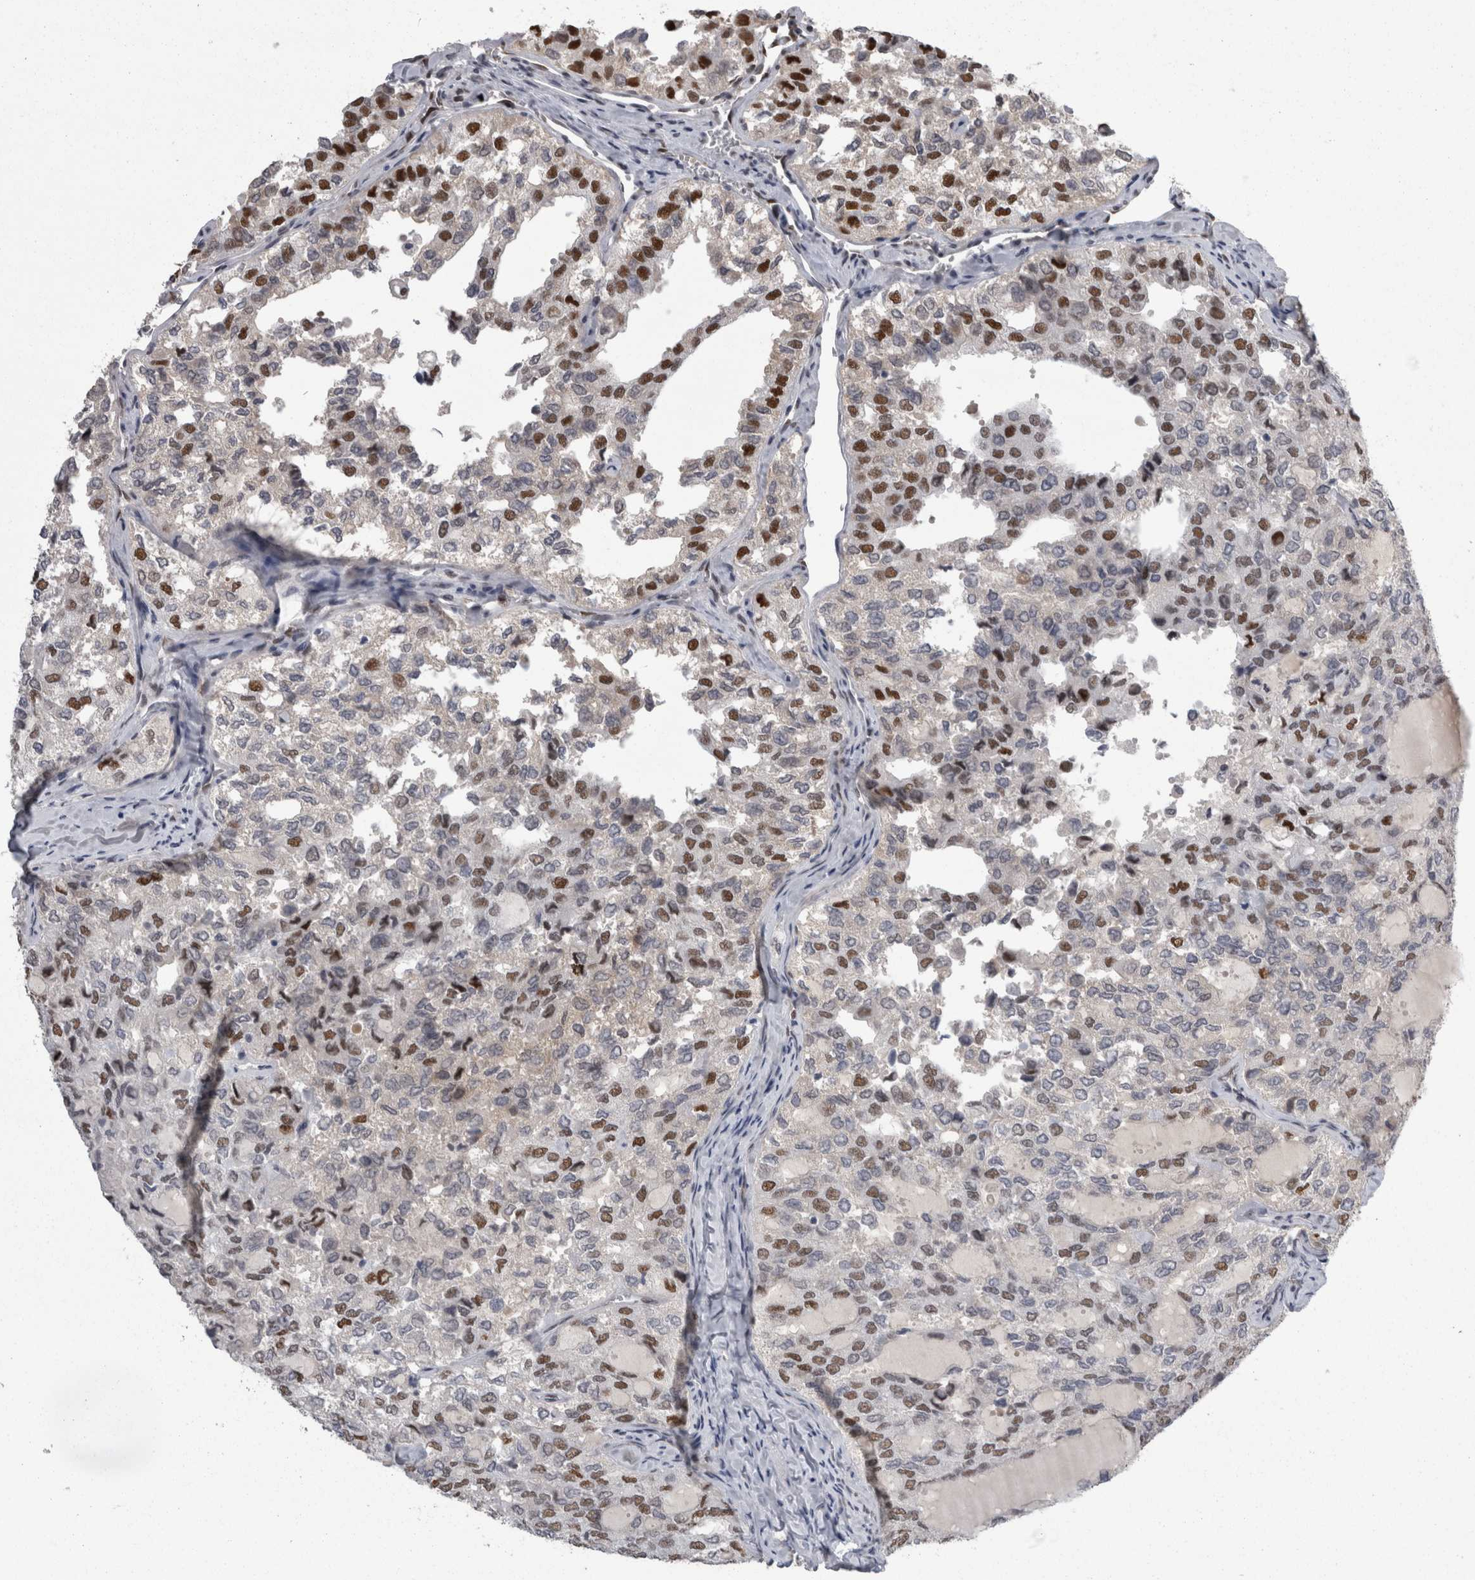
{"staining": {"intensity": "strong", "quantity": "25%-75%", "location": "nuclear"}, "tissue": "thyroid cancer", "cell_type": "Tumor cells", "image_type": "cancer", "snomed": [{"axis": "morphology", "description": "Follicular adenoma carcinoma, NOS"}, {"axis": "topography", "description": "Thyroid gland"}], "caption": "Immunohistochemical staining of human thyroid cancer (follicular adenoma carcinoma) exhibits high levels of strong nuclear expression in approximately 25%-75% of tumor cells. Immunohistochemistry stains the protein in brown and the nuclei are stained blue.", "gene": "C1orf54", "patient": {"sex": "male", "age": 75}}